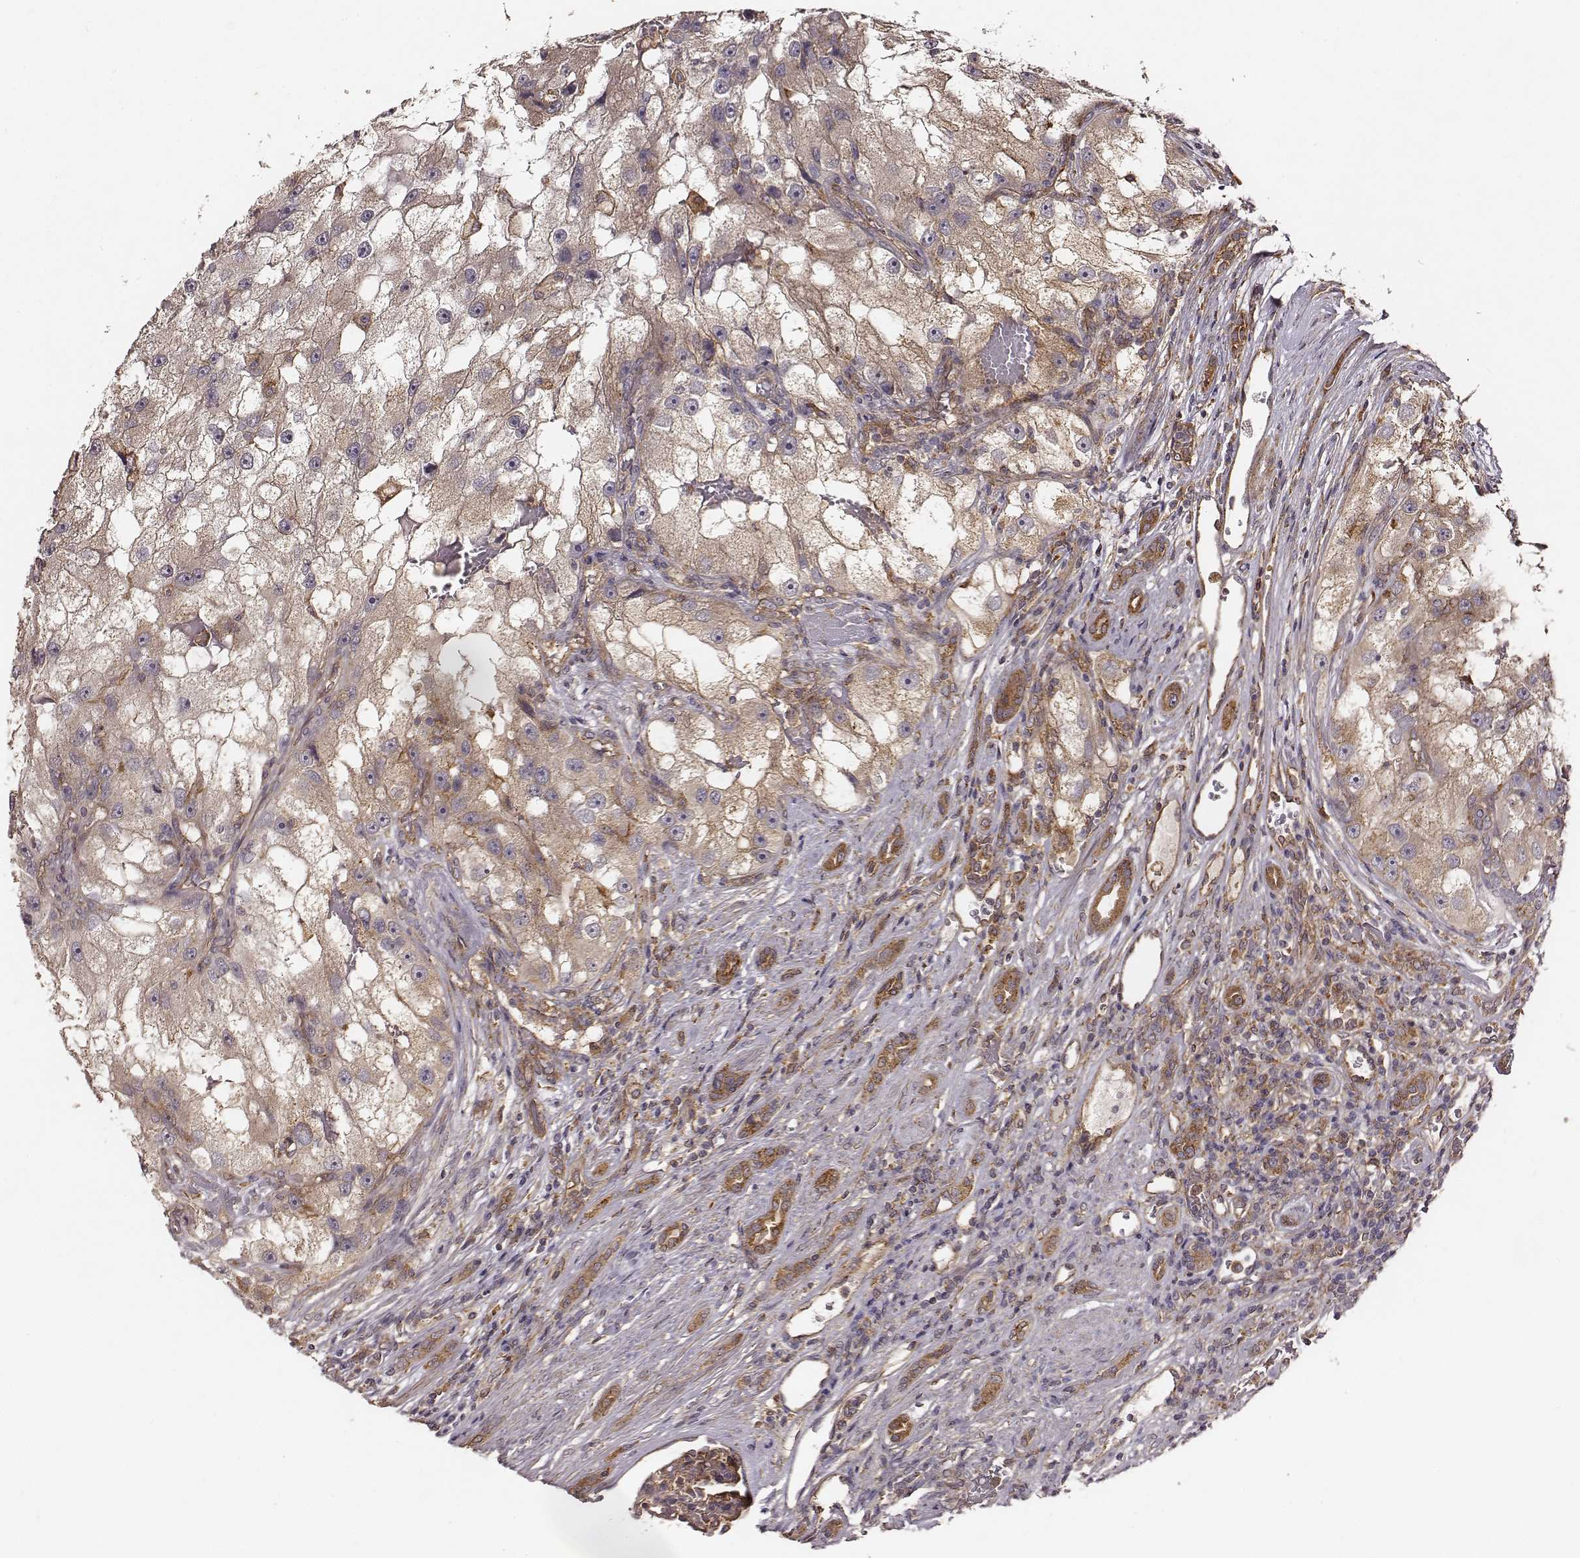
{"staining": {"intensity": "weak", "quantity": ">75%", "location": "cytoplasmic/membranous"}, "tissue": "renal cancer", "cell_type": "Tumor cells", "image_type": "cancer", "snomed": [{"axis": "morphology", "description": "Adenocarcinoma, NOS"}, {"axis": "topography", "description": "Kidney"}], "caption": "The image demonstrates staining of adenocarcinoma (renal), revealing weak cytoplasmic/membranous protein staining (brown color) within tumor cells. (Brightfield microscopy of DAB IHC at high magnification).", "gene": "VPS26A", "patient": {"sex": "male", "age": 63}}